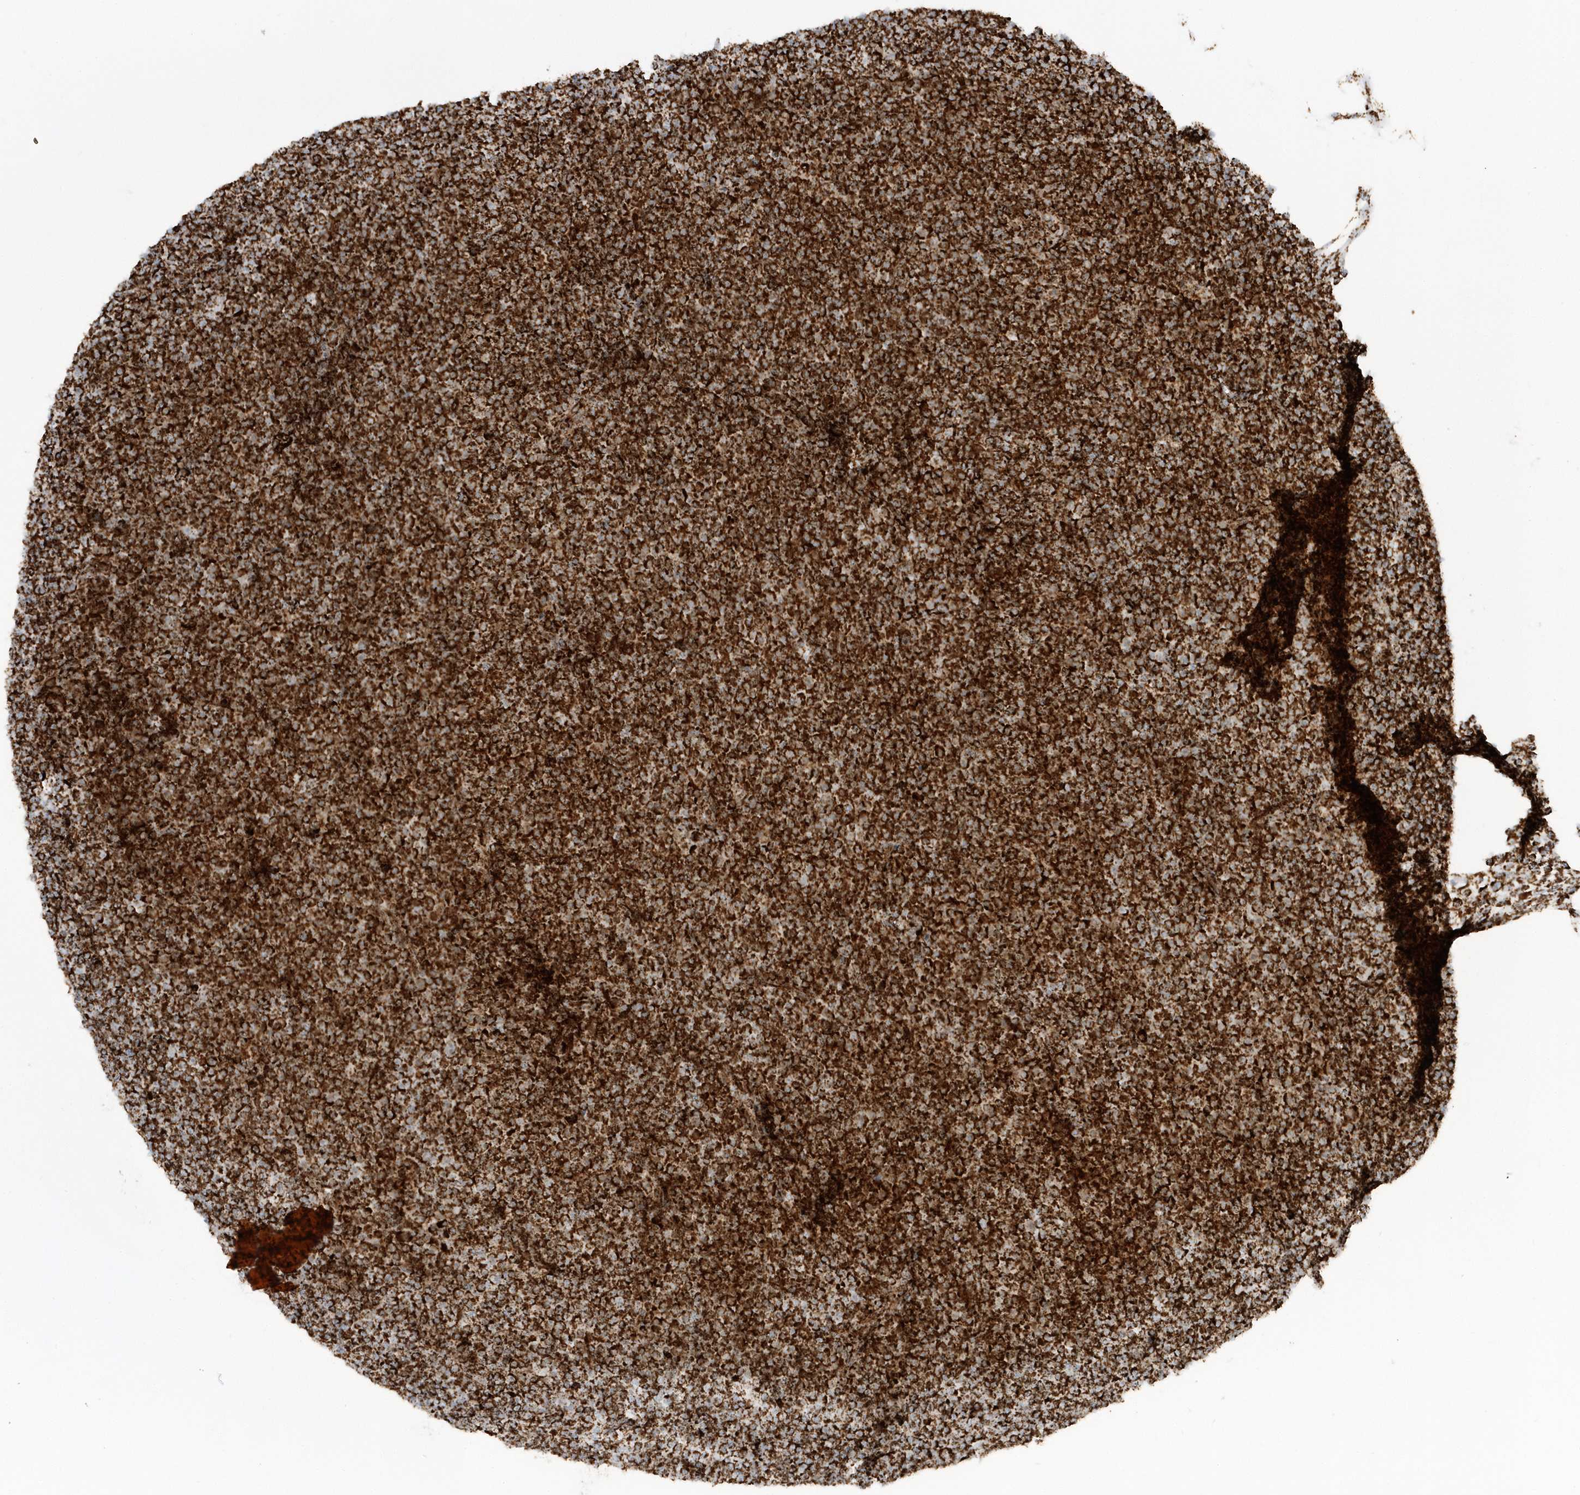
{"staining": {"intensity": "strong", "quantity": ">75%", "location": "cytoplasmic/membranous"}, "tissue": "lymphoma", "cell_type": "Tumor cells", "image_type": "cancer", "snomed": [{"axis": "morphology", "description": "Malignant lymphoma, non-Hodgkin's type, Low grade"}, {"axis": "topography", "description": "Lymph node"}], "caption": "The immunohistochemical stain highlights strong cytoplasmic/membranous expression in tumor cells of lymphoma tissue.", "gene": "CRY2", "patient": {"sex": "female", "age": 67}}